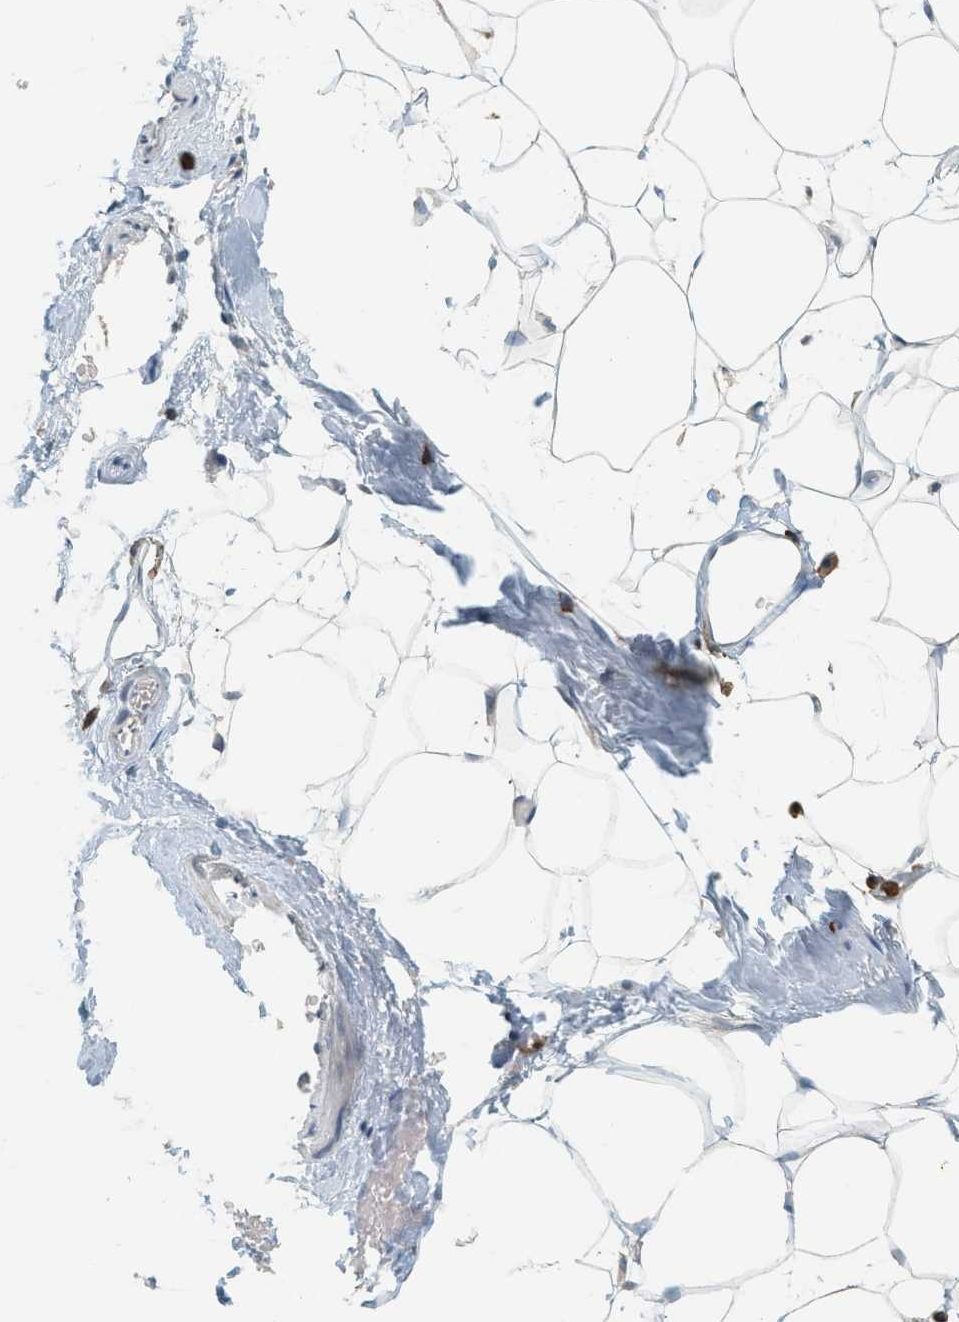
{"staining": {"intensity": "negative", "quantity": "none", "location": "none"}, "tissue": "adipose tissue", "cell_type": "Adipocytes", "image_type": "normal", "snomed": [{"axis": "morphology", "description": "Normal tissue, NOS"}, {"axis": "topography", "description": "Breast"}, {"axis": "topography", "description": "Adipose tissue"}], "caption": "This is an immunohistochemistry histopathology image of unremarkable adipose tissue. There is no positivity in adipocytes.", "gene": "LSP1", "patient": {"sex": "female", "age": 25}}